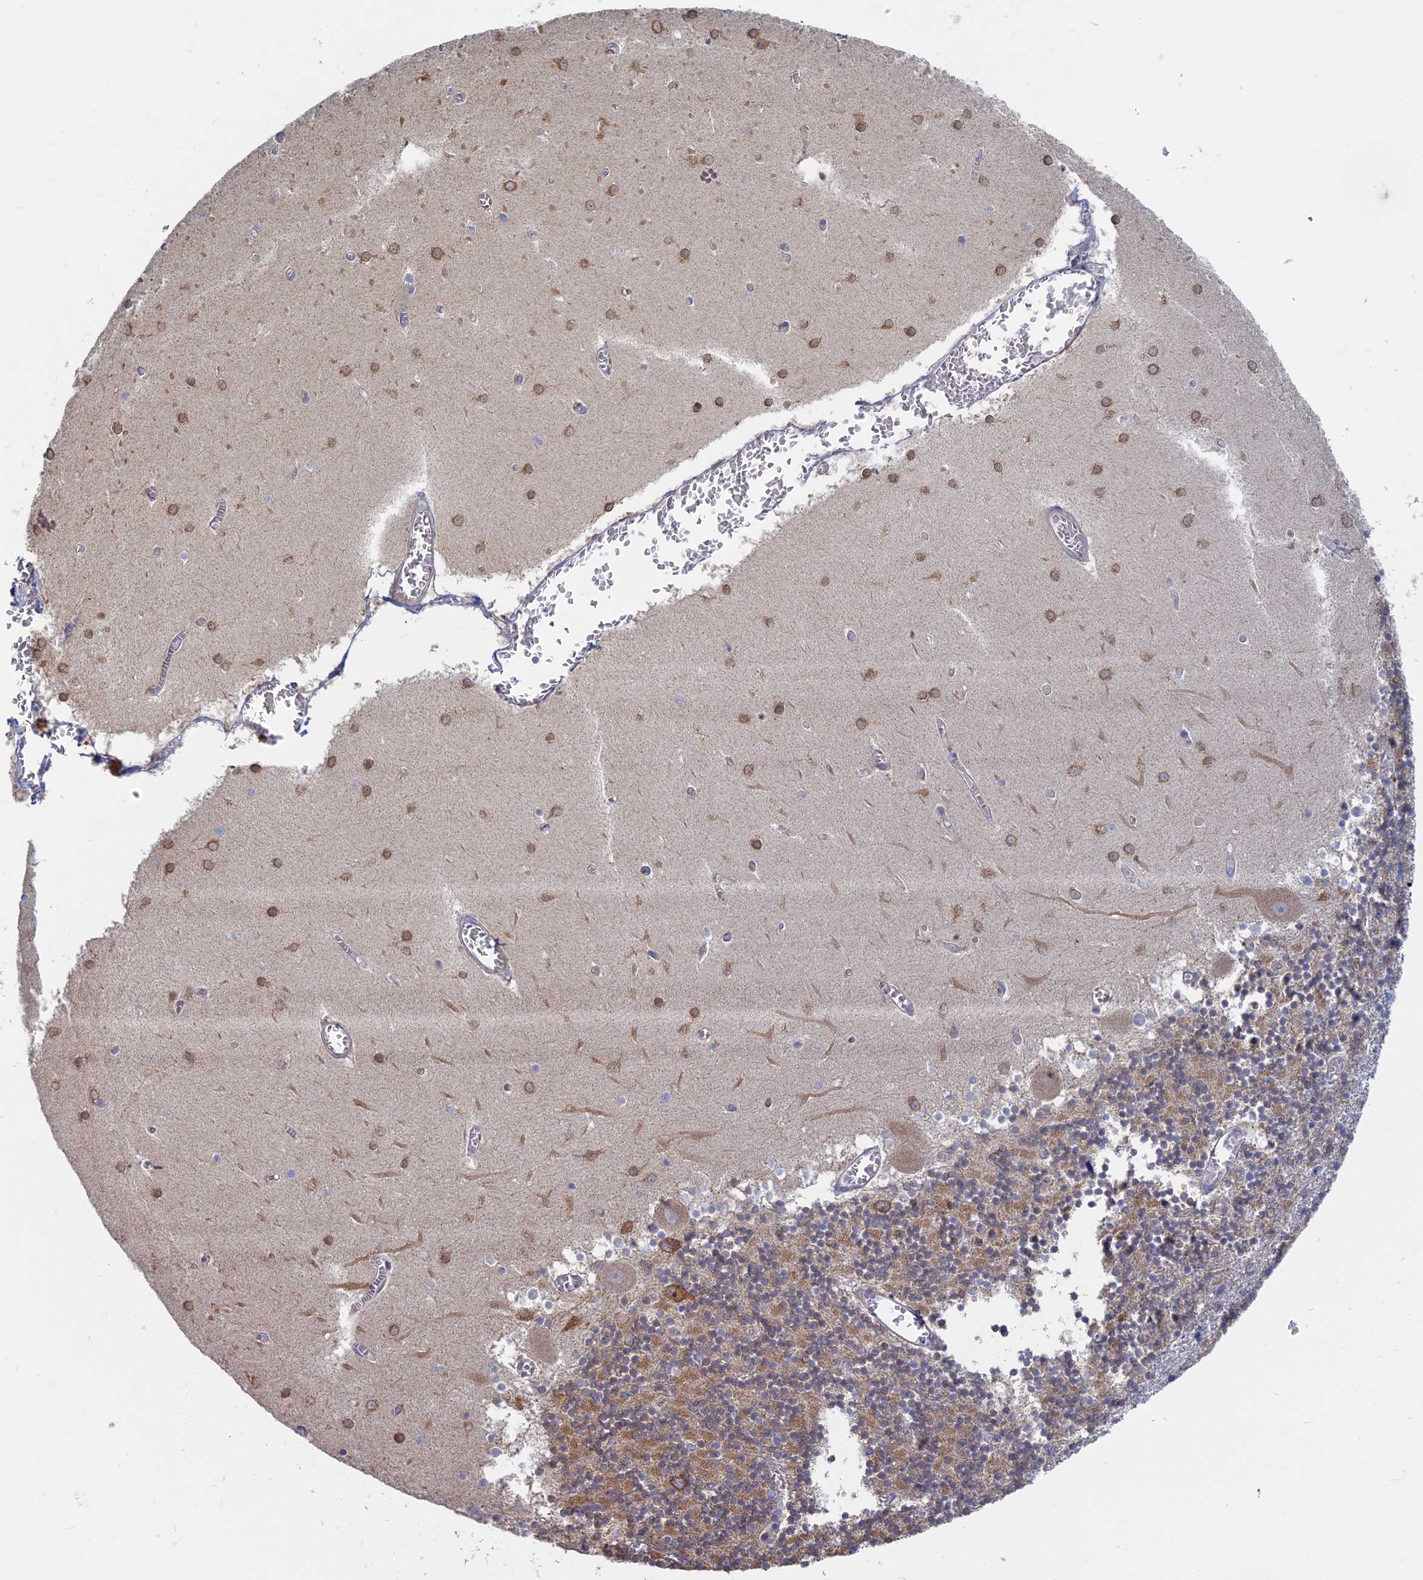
{"staining": {"intensity": "moderate", "quantity": "25%-75%", "location": "cytoplasmic/membranous"}, "tissue": "cerebellum", "cell_type": "Cells in granular layer", "image_type": "normal", "snomed": [{"axis": "morphology", "description": "Normal tissue, NOS"}, {"axis": "topography", "description": "Cerebellum"}], "caption": "Immunohistochemistry (IHC) staining of normal cerebellum, which displays medium levels of moderate cytoplasmic/membranous staining in about 25%-75% of cells in granular layer indicating moderate cytoplasmic/membranous protein positivity. The staining was performed using DAB (brown) for protein detection and nuclei were counterstained in hematoxylin (blue).", "gene": "TBC1D30", "patient": {"sex": "female", "age": 28}}